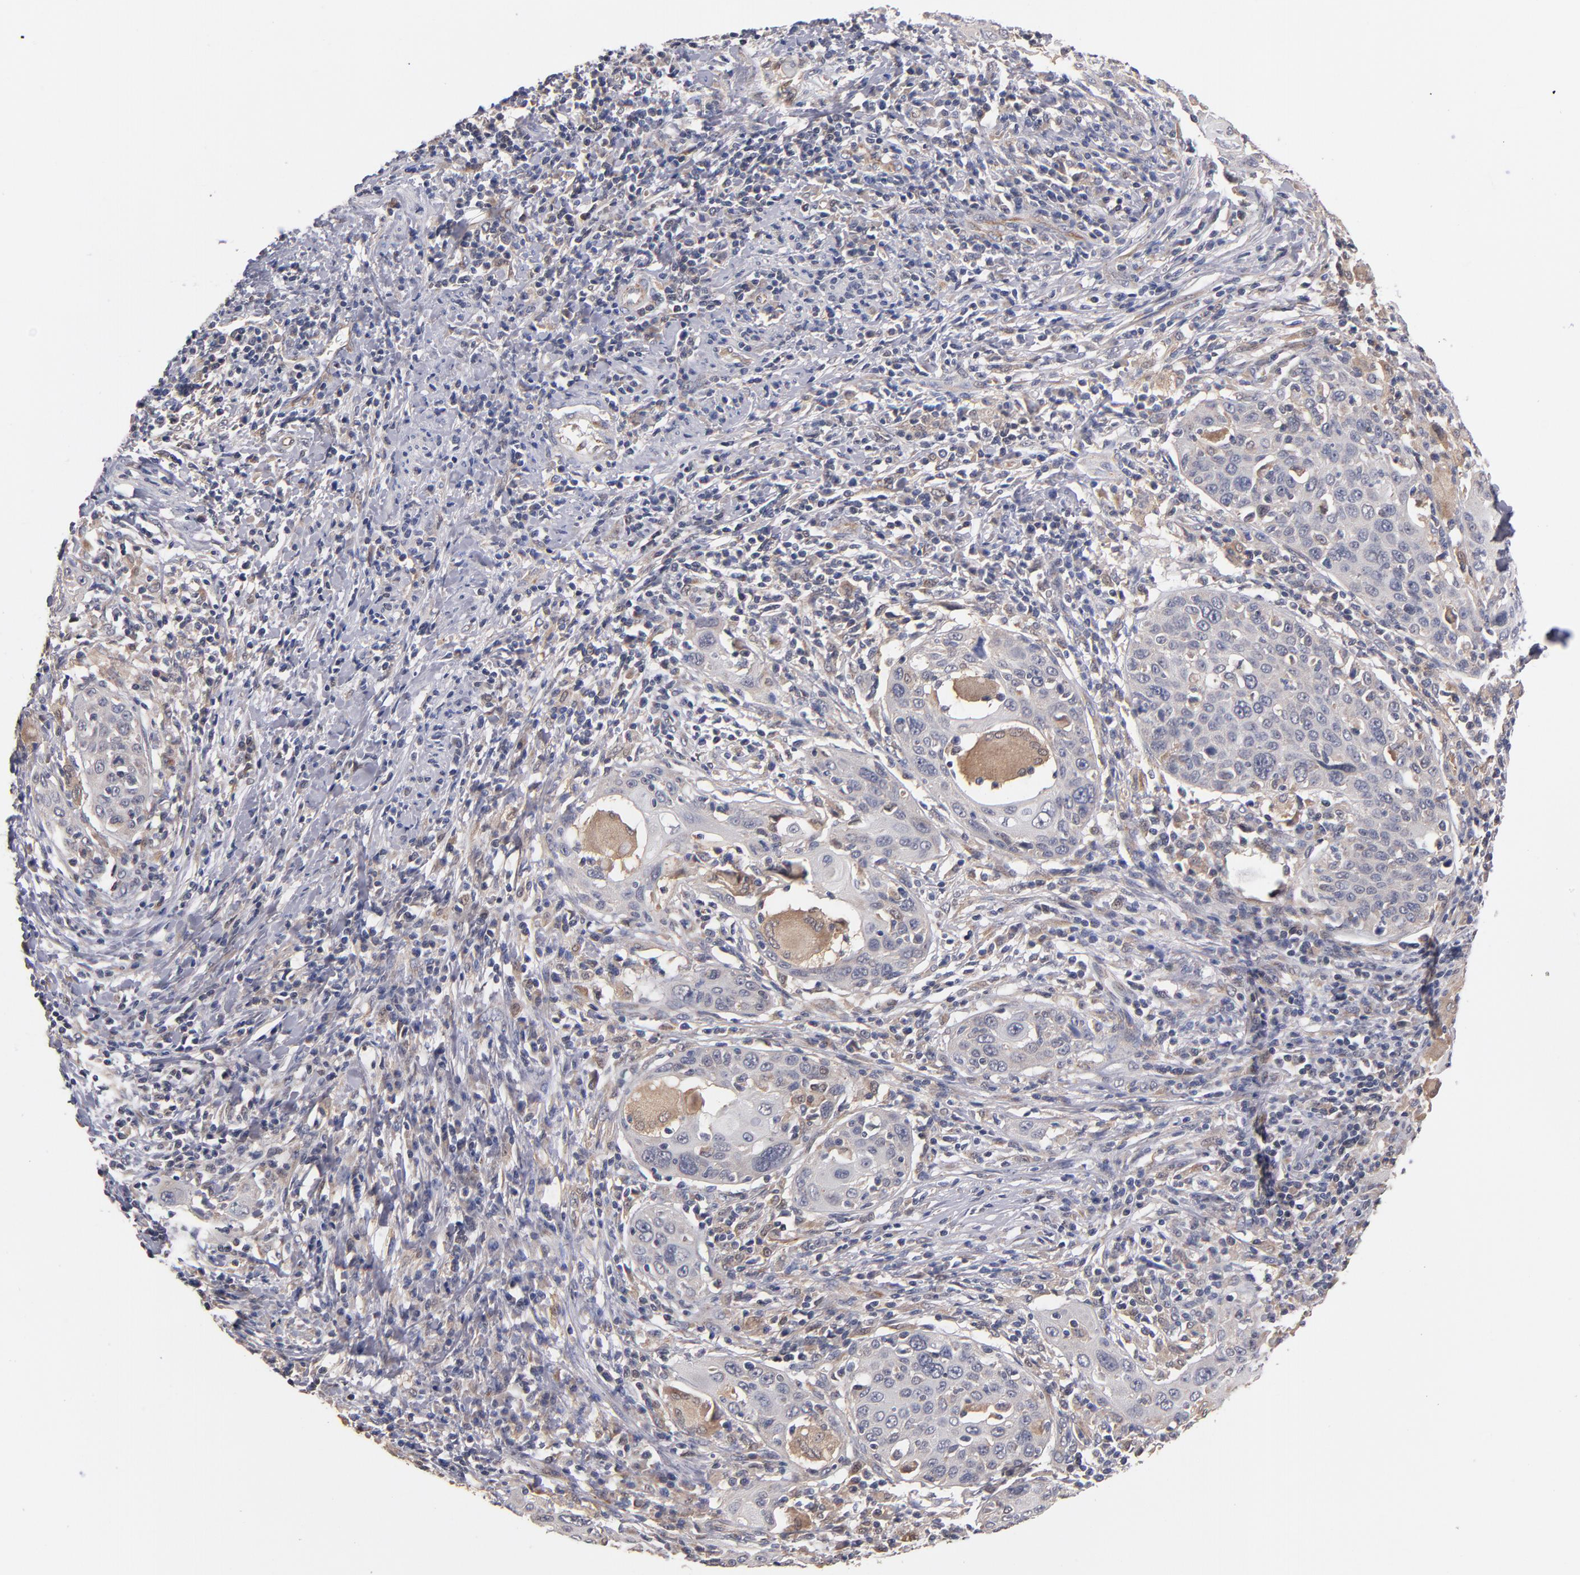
{"staining": {"intensity": "negative", "quantity": "none", "location": "none"}, "tissue": "cervical cancer", "cell_type": "Tumor cells", "image_type": "cancer", "snomed": [{"axis": "morphology", "description": "Squamous cell carcinoma, NOS"}, {"axis": "topography", "description": "Cervix"}], "caption": "Image shows no significant protein expression in tumor cells of squamous cell carcinoma (cervical). The staining is performed using DAB brown chromogen with nuclei counter-stained in using hematoxylin.", "gene": "GMFG", "patient": {"sex": "female", "age": 54}}